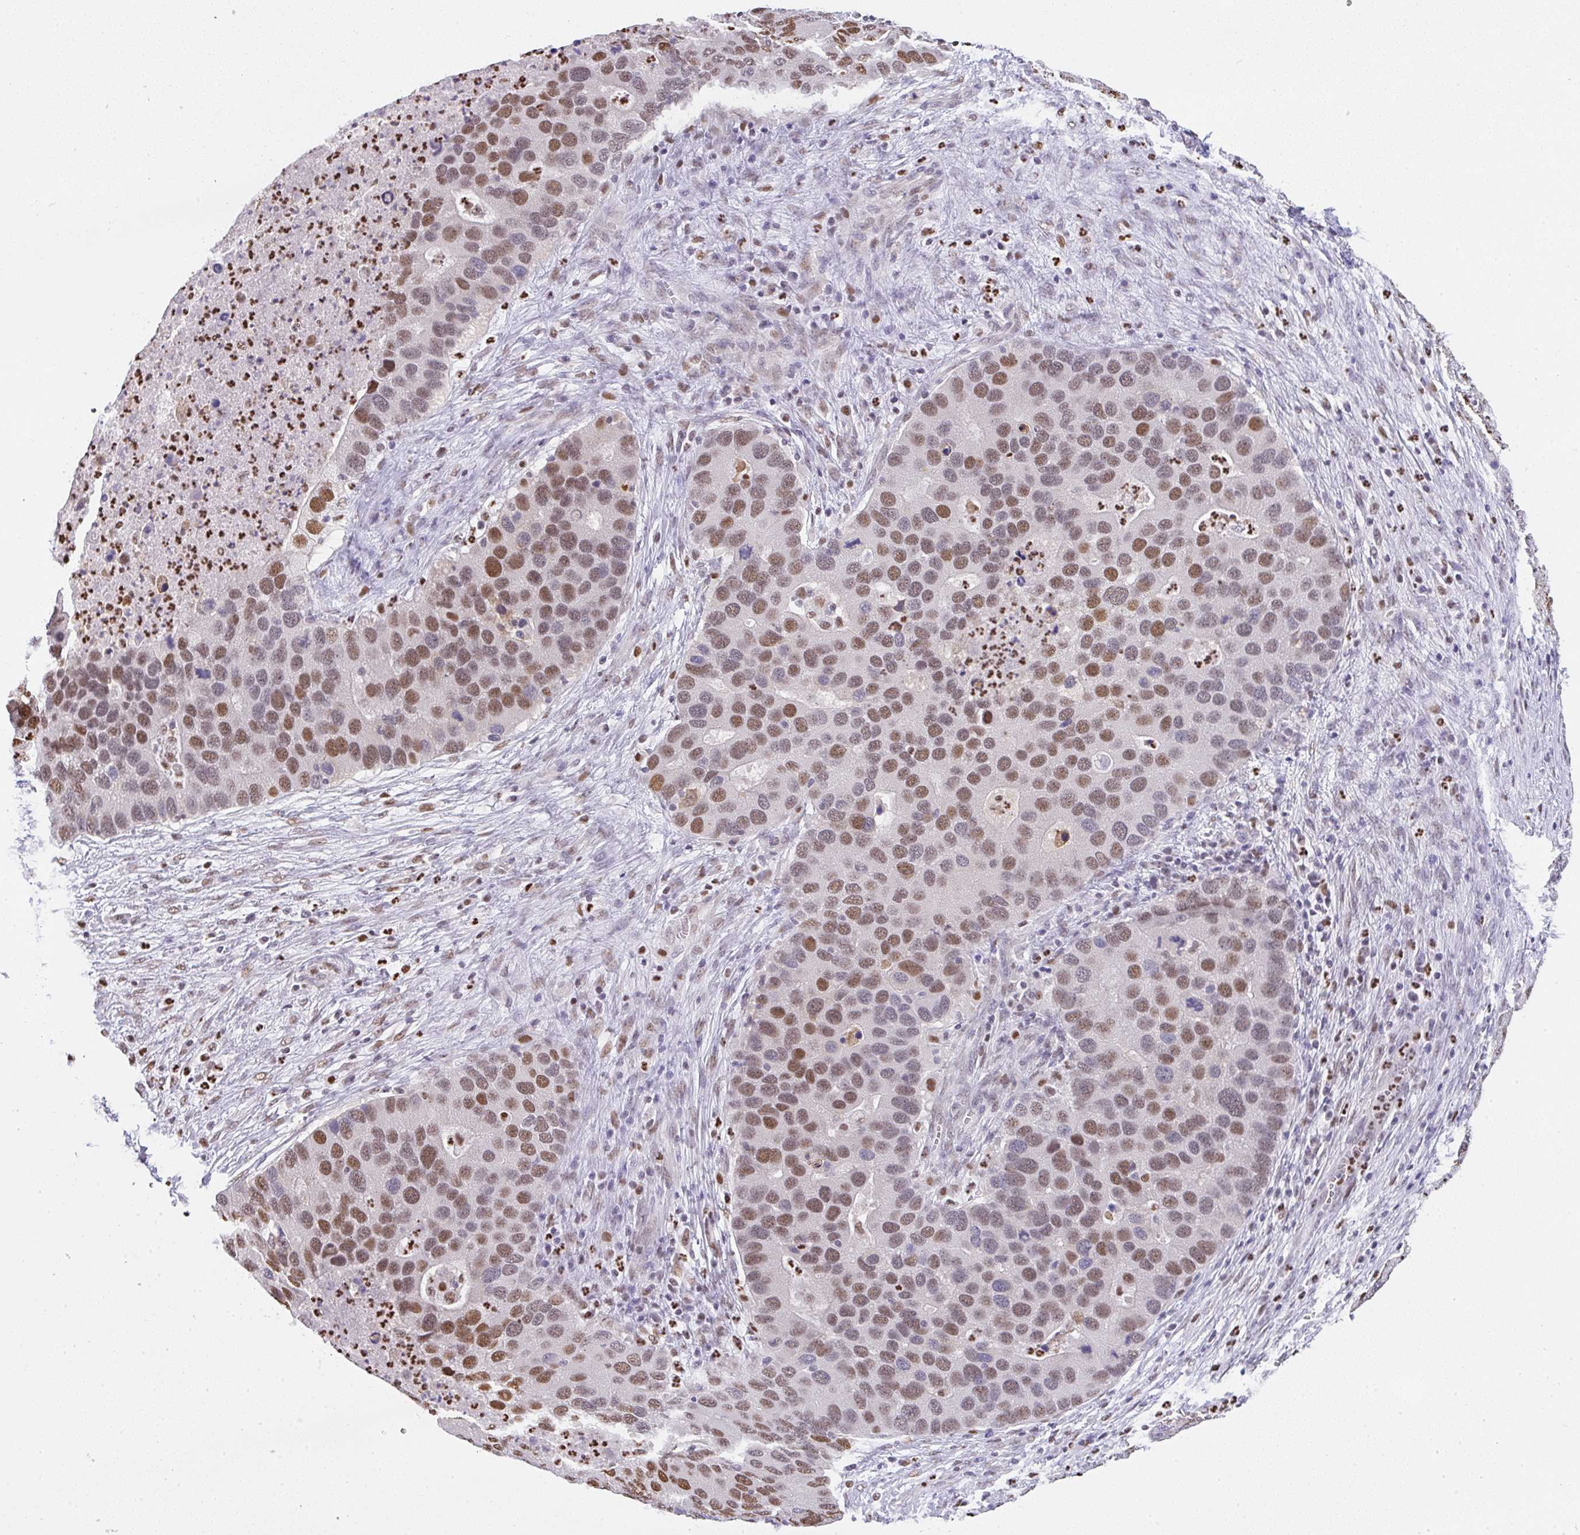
{"staining": {"intensity": "moderate", "quantity": ">75%", "location": "nuclear"}, "tissue": "lung cancer", "cell_type": "Tumor cells", "image_type": "cancer", "snomed": [{"axis": "morphology", "description": "Aneuploidy"}, {"axis": "morphology", "description": "Adenocarcinoma, NOS"}, {"axis": "topography", "description": "Lymph node"}, {"axis": "topography", "description": "Lung"}], "caption": "Adenocarcinoma (lung) stained for a protein displays moderate nuclear positivity in tumor cells.", "gene": "BBX", "patient": {"sex": "female", "age": 74}}